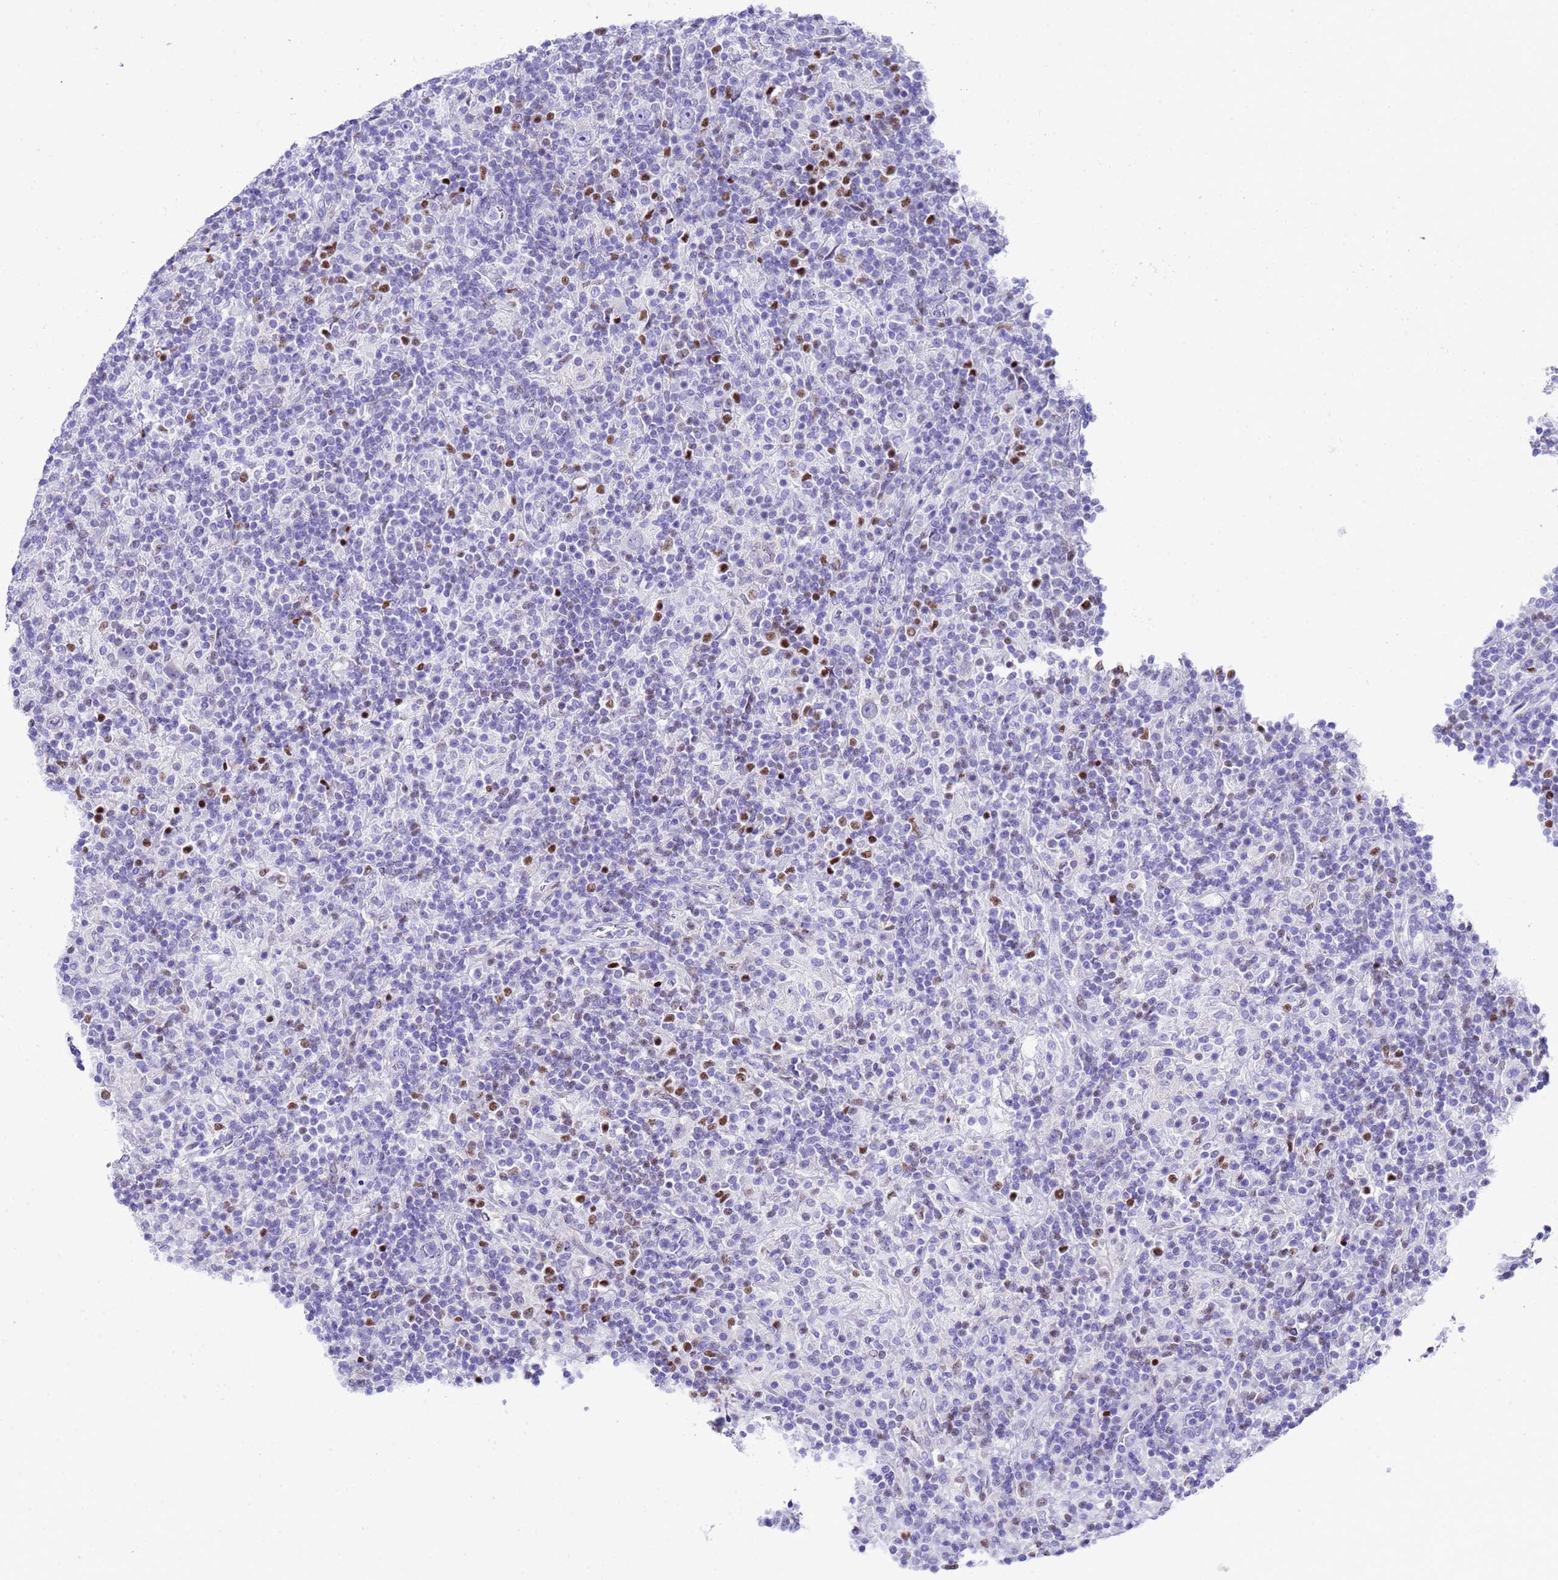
{"staining": {"intensity": "negative", "quantity": "none", "location": "none"}, "tissue": "lymphoma", "cell_type": "Tumor cells", "image_type": "cancer", "snomed": [{"axis": "morphology", "description": "Hodgkin's disease, NOS"}, {"axis": "topography", "description": "Lymph node"}], "caption": "High magnification brightfield microscopy of lymphoma stained with DAB (brown) and counterstained with hematoxylin (blue): tumor cells show no significant staining.", "gene": "BCL7A", "patient": {"sex": "male", "age": 70}}